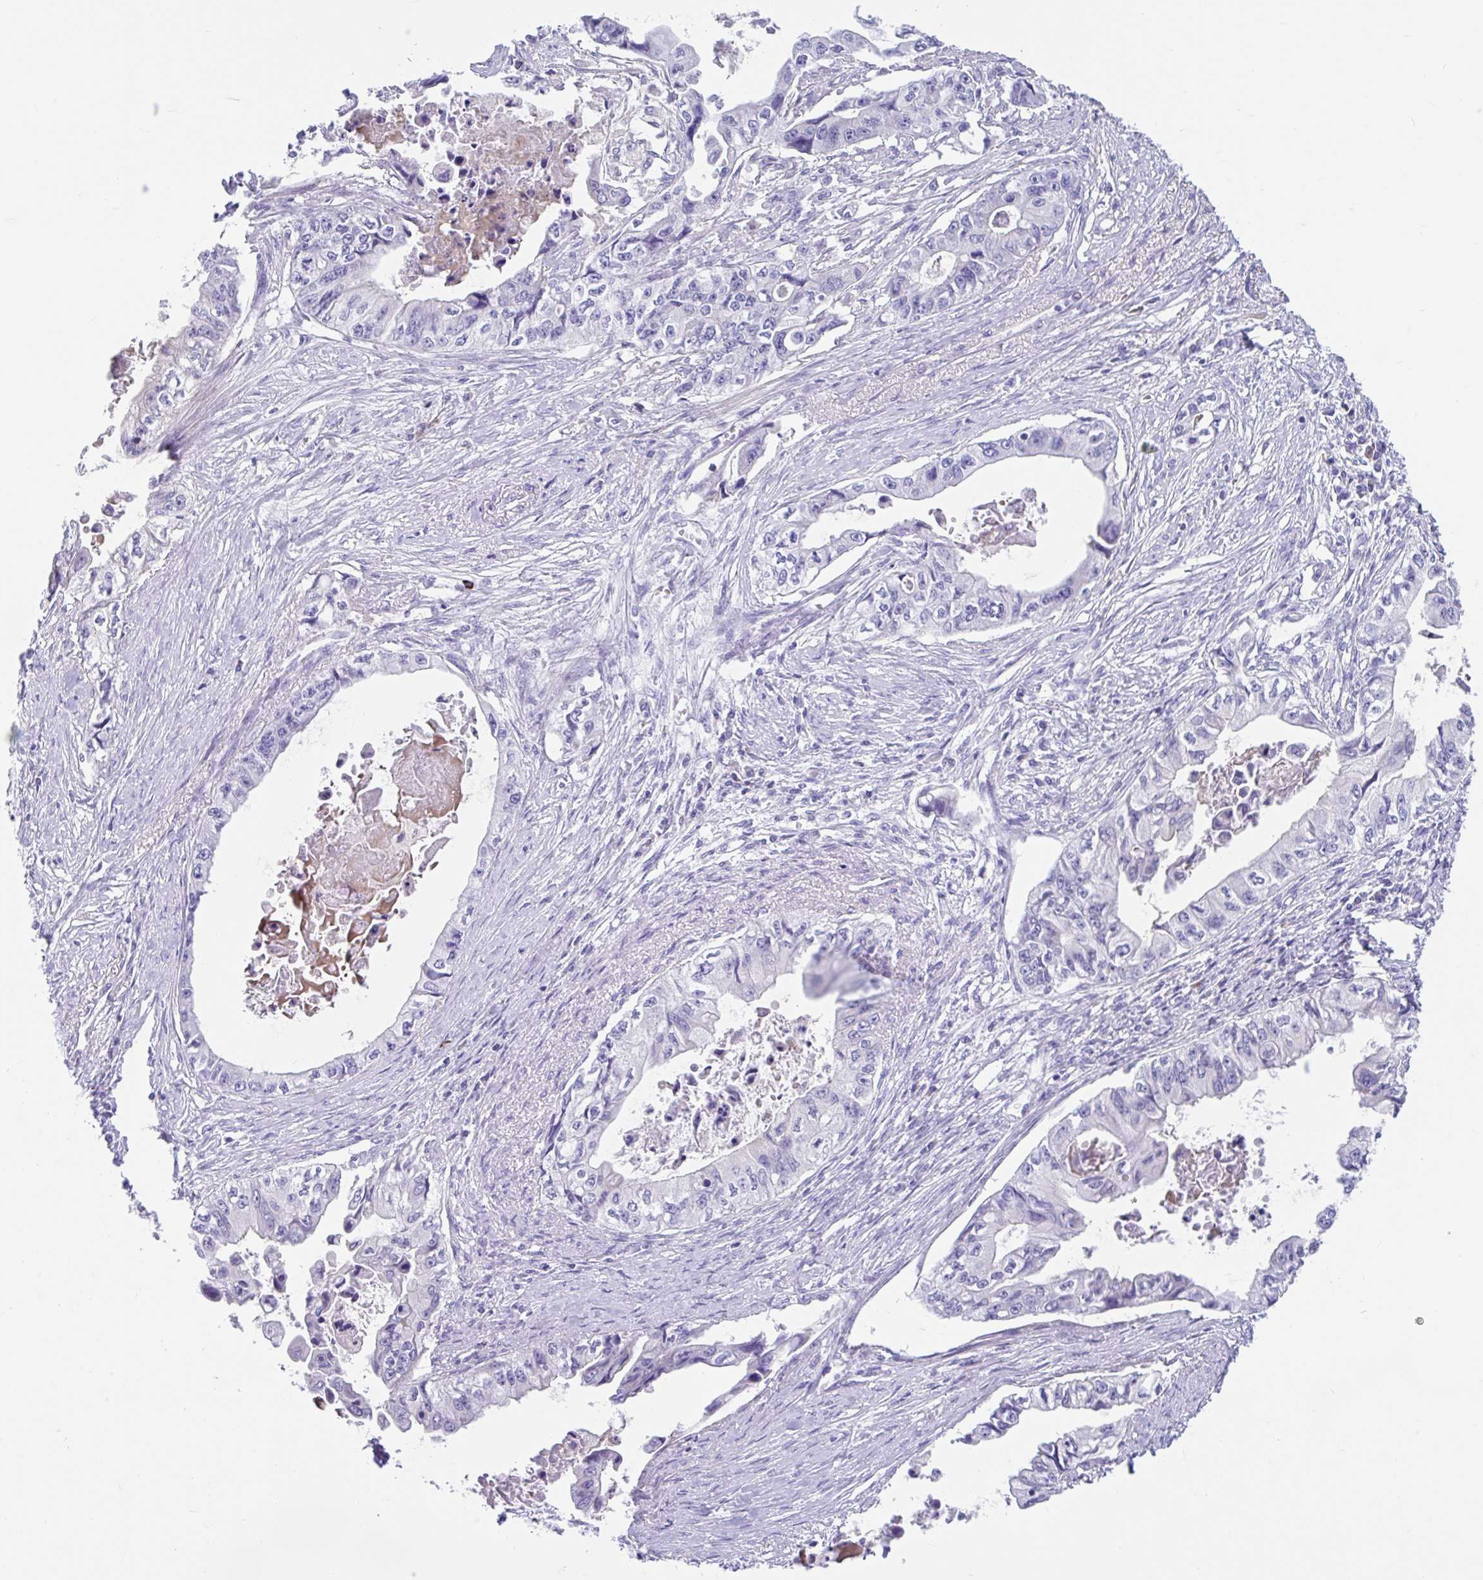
{"staining": {"intensity": "negative", "quantity": "none", "location": "none"}, "tissue": "pancreatic cancer", "cell_type": "Tumor cells", "image_type": "cancer", "snomed": [{"axis": "morphology", "description": "Adenocarcinoma, NOS"}, {"axis": "topography", "description": "Pancreas"}], "caption": "Immunohistochemical staining of pancreatic cancer (adenocarcinoma) reveals no significant positivity in tumor cells. The staining was performed using DAB to visualize the protein expression in brown, while the nuclei were stained in blue with hematoxylin (Magnification: 20x).", "gene": "CCSAP", "patient": {"sex": "male", "age": 66}}